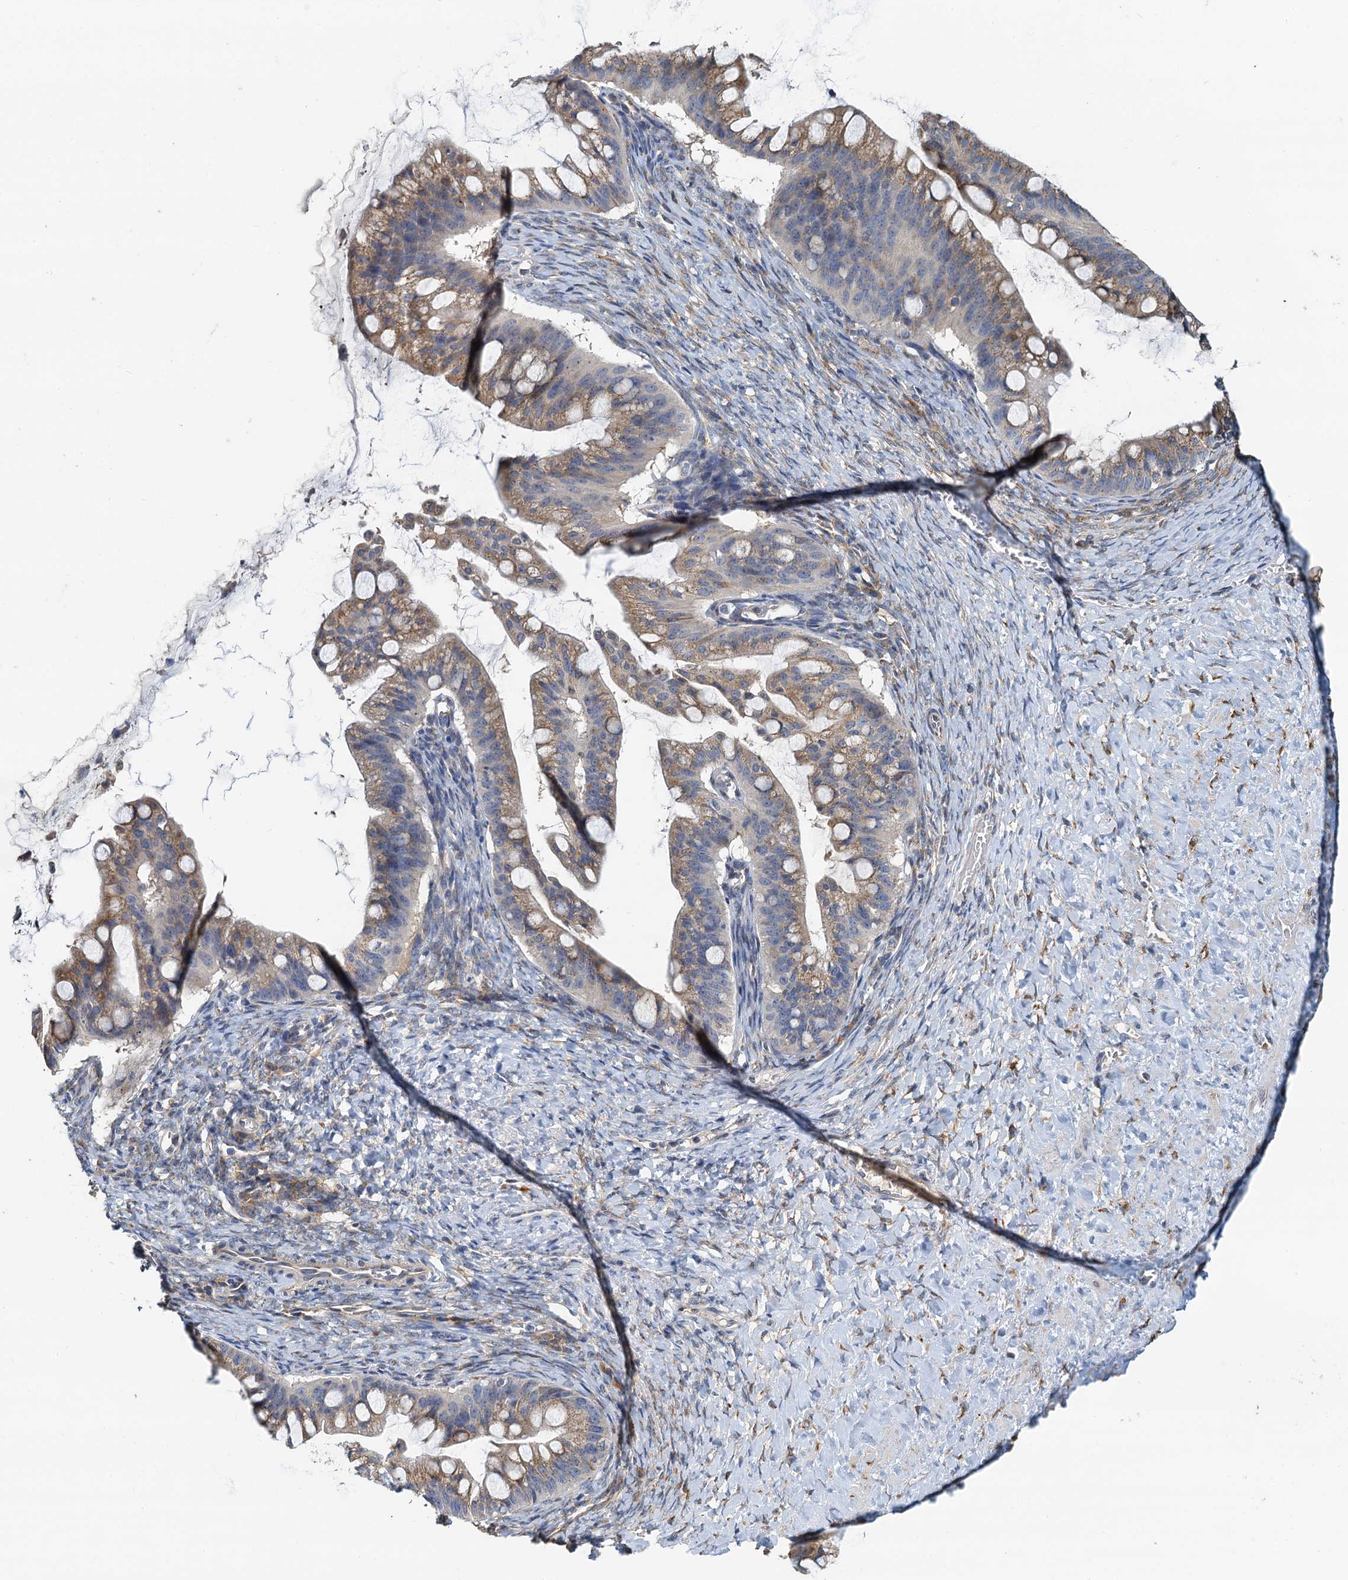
{"staining": {"intensity": "moderate", "quantity": "25%-75%", "location": "cytoplasmic/membranous"}, "tissue": "ovarian cancer", "cell_type": "Tumor cells", "image_type": "cancer", "snomed": [{"axis": "morphology", "description": "Cystadenocarcinoma, mucinous, NOS"}, {"axis": "topography", "description": "Ovary"}], "caption": "This micrograph demonstrates ovarian mucinous cystadenocarcinoma stained with immunohistochemistry (IHC) to label a protein in brown. The cytoplasmic/membranous of tumor cells show moderate positivity for the protein. Nuclei are counter-stained blue.", "gene": "NKAPD1", "patient": {"sex": "female", "age": 73}}